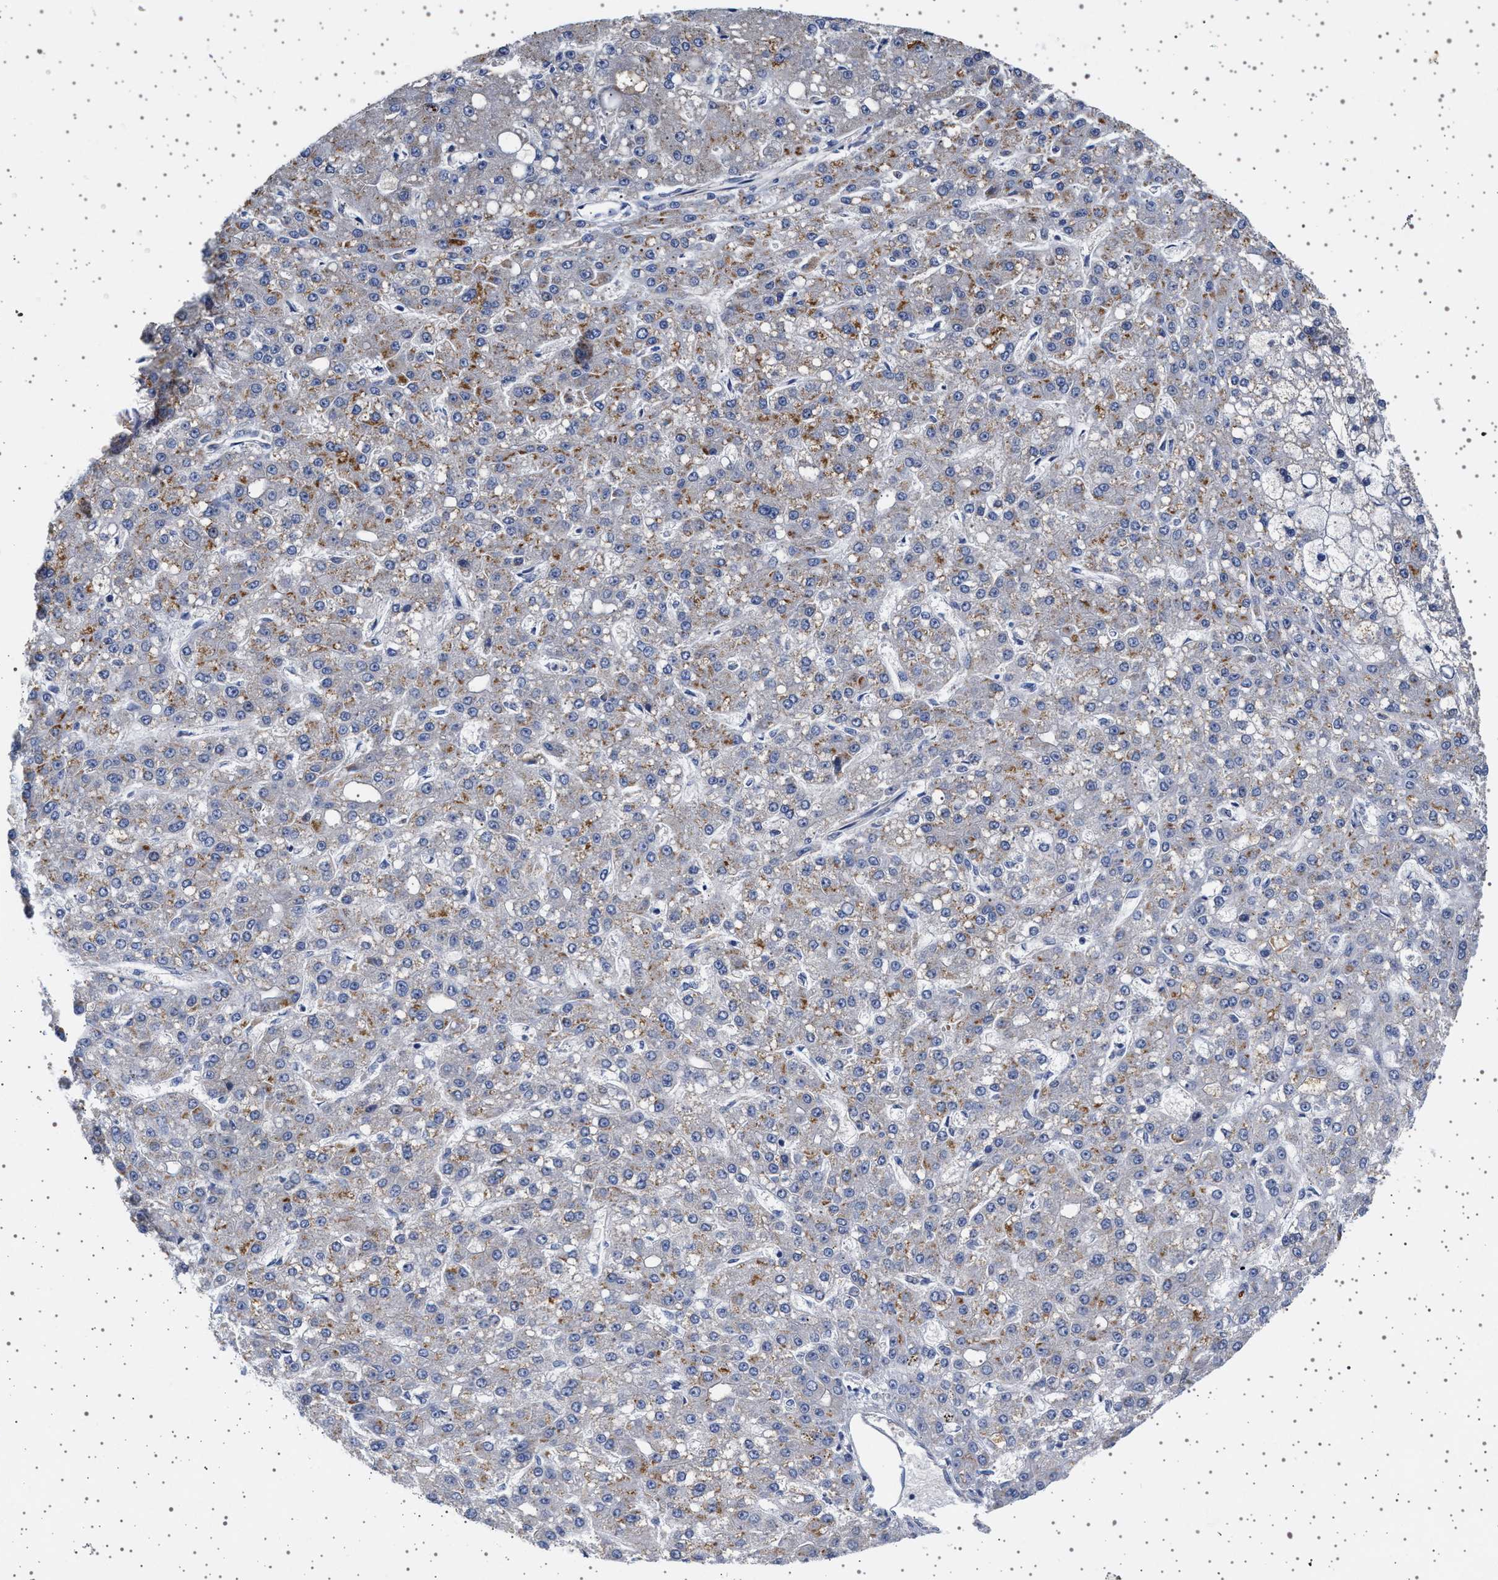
{"staining": {"intensity": "weak", "quantity": "25%-75%", "location": "cytoplasmic/membranous"}, "tissue": "liver cancer", "cell_type": "Tumor cells", "image_type": "cancer", "snomed": [{"axis": "morphology", "description": "Carcinoma, Hepatocellular, NOS"}, {"axis": "topography", "description": "Liver"}], "caption": "Immunohistochemical staining of human liver hepatocellular carcinoma reveals weak cytoplasmic/membranous protein expression in approximately 25%-75% of tumor cells.", "gene": "TRMT10B", "patient": {"sex": "male", "age": 67}}